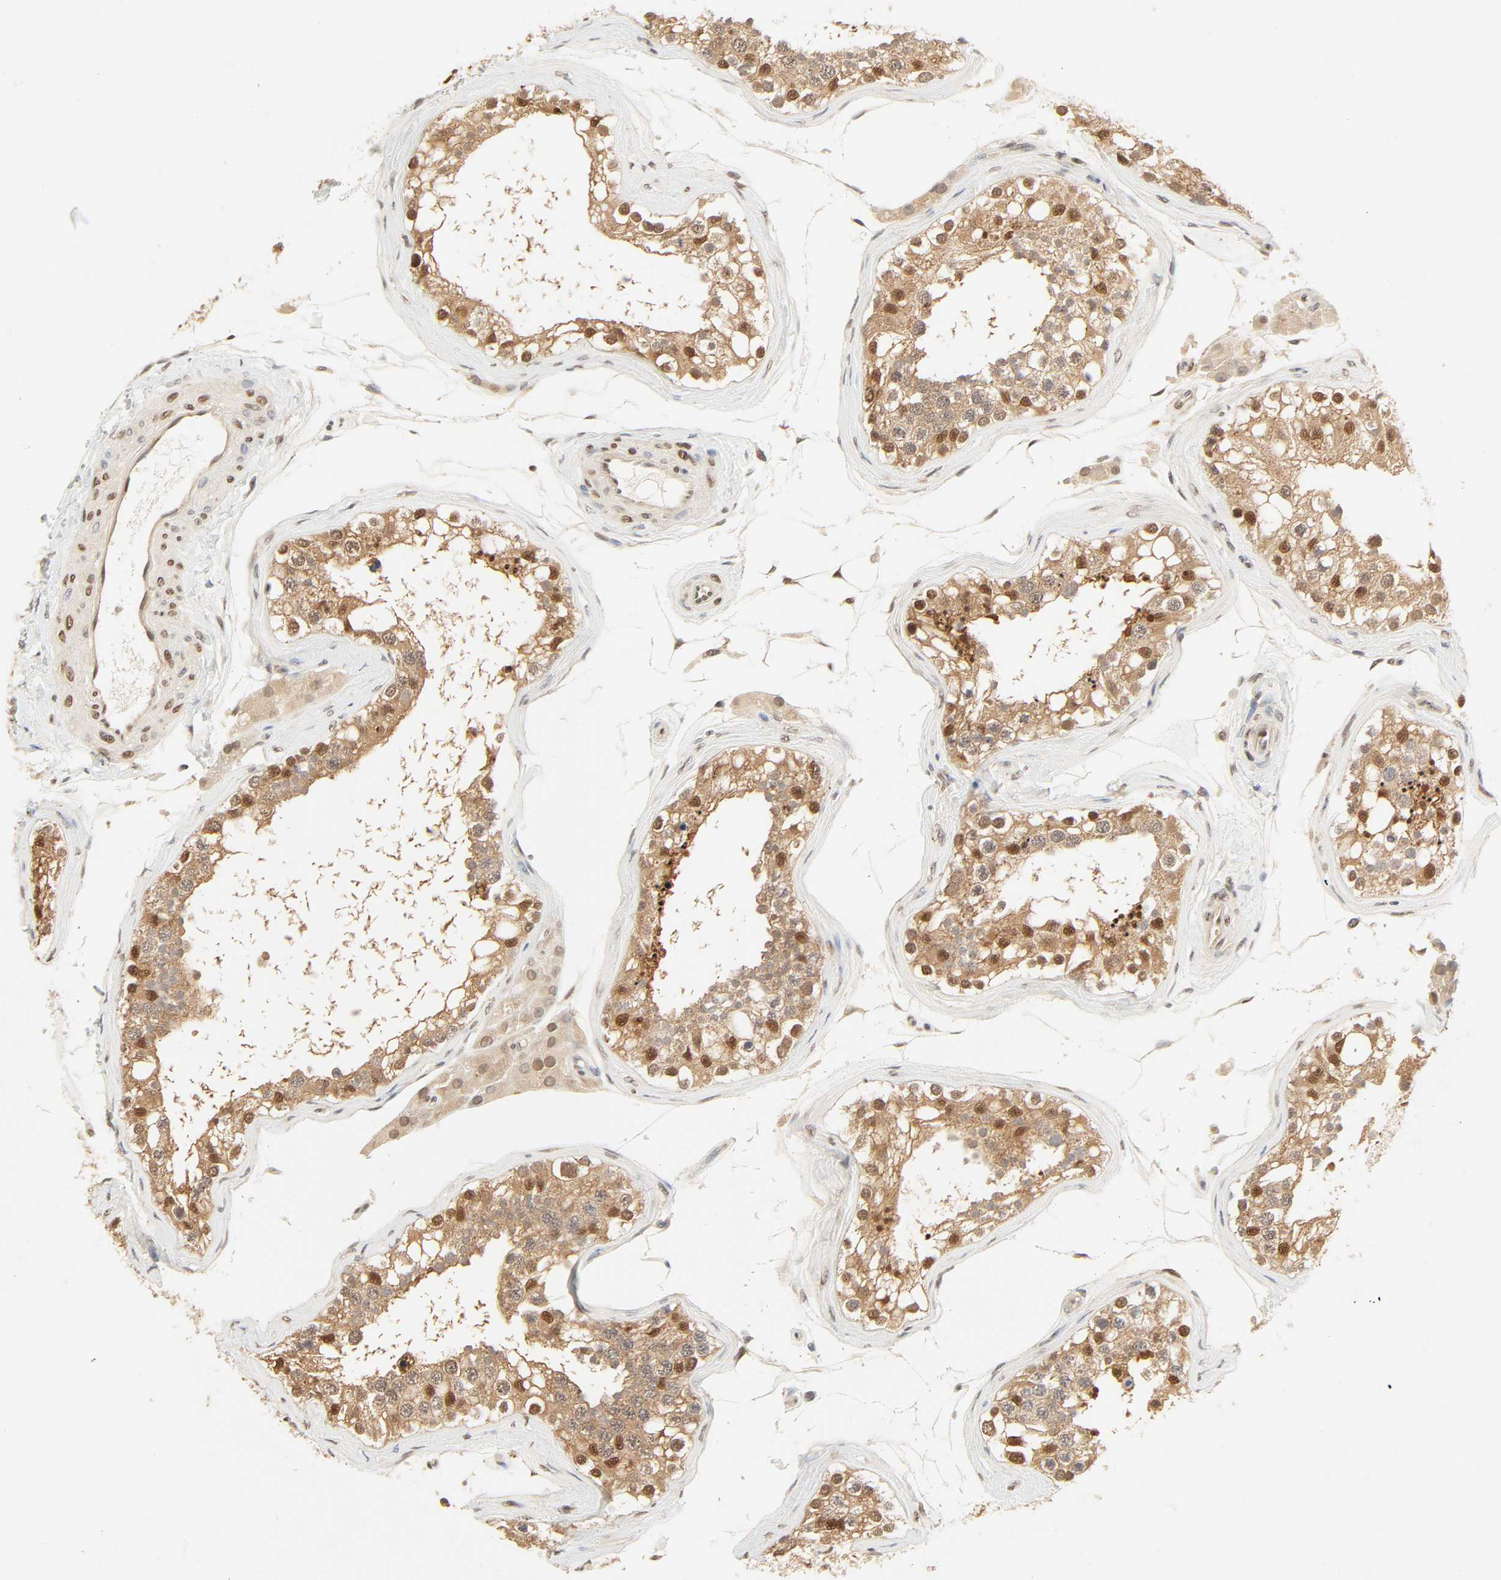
{"staining": {"intensity": "moderate", "quantity": "25%-75%", "location": "cytoplasmic/membranous,nuclear"}, "tissue": "testis", "cell_type": "Cells in seminiferous ducts", "image_type": "normal", "snomed": [{"axis": "morphology", "description": "Normal tissue, NOS"}, {"axis": "topography", "description": "Testis"}], "caption": "A medium amount of moderate cytoplasmic/membranous,nuclear expression is appreciated in about 25%-75% of cells in seminiferous ducts in unremarkable testis.", "gene": "UBC", "patient": {"sex": "male", "age": 68}}